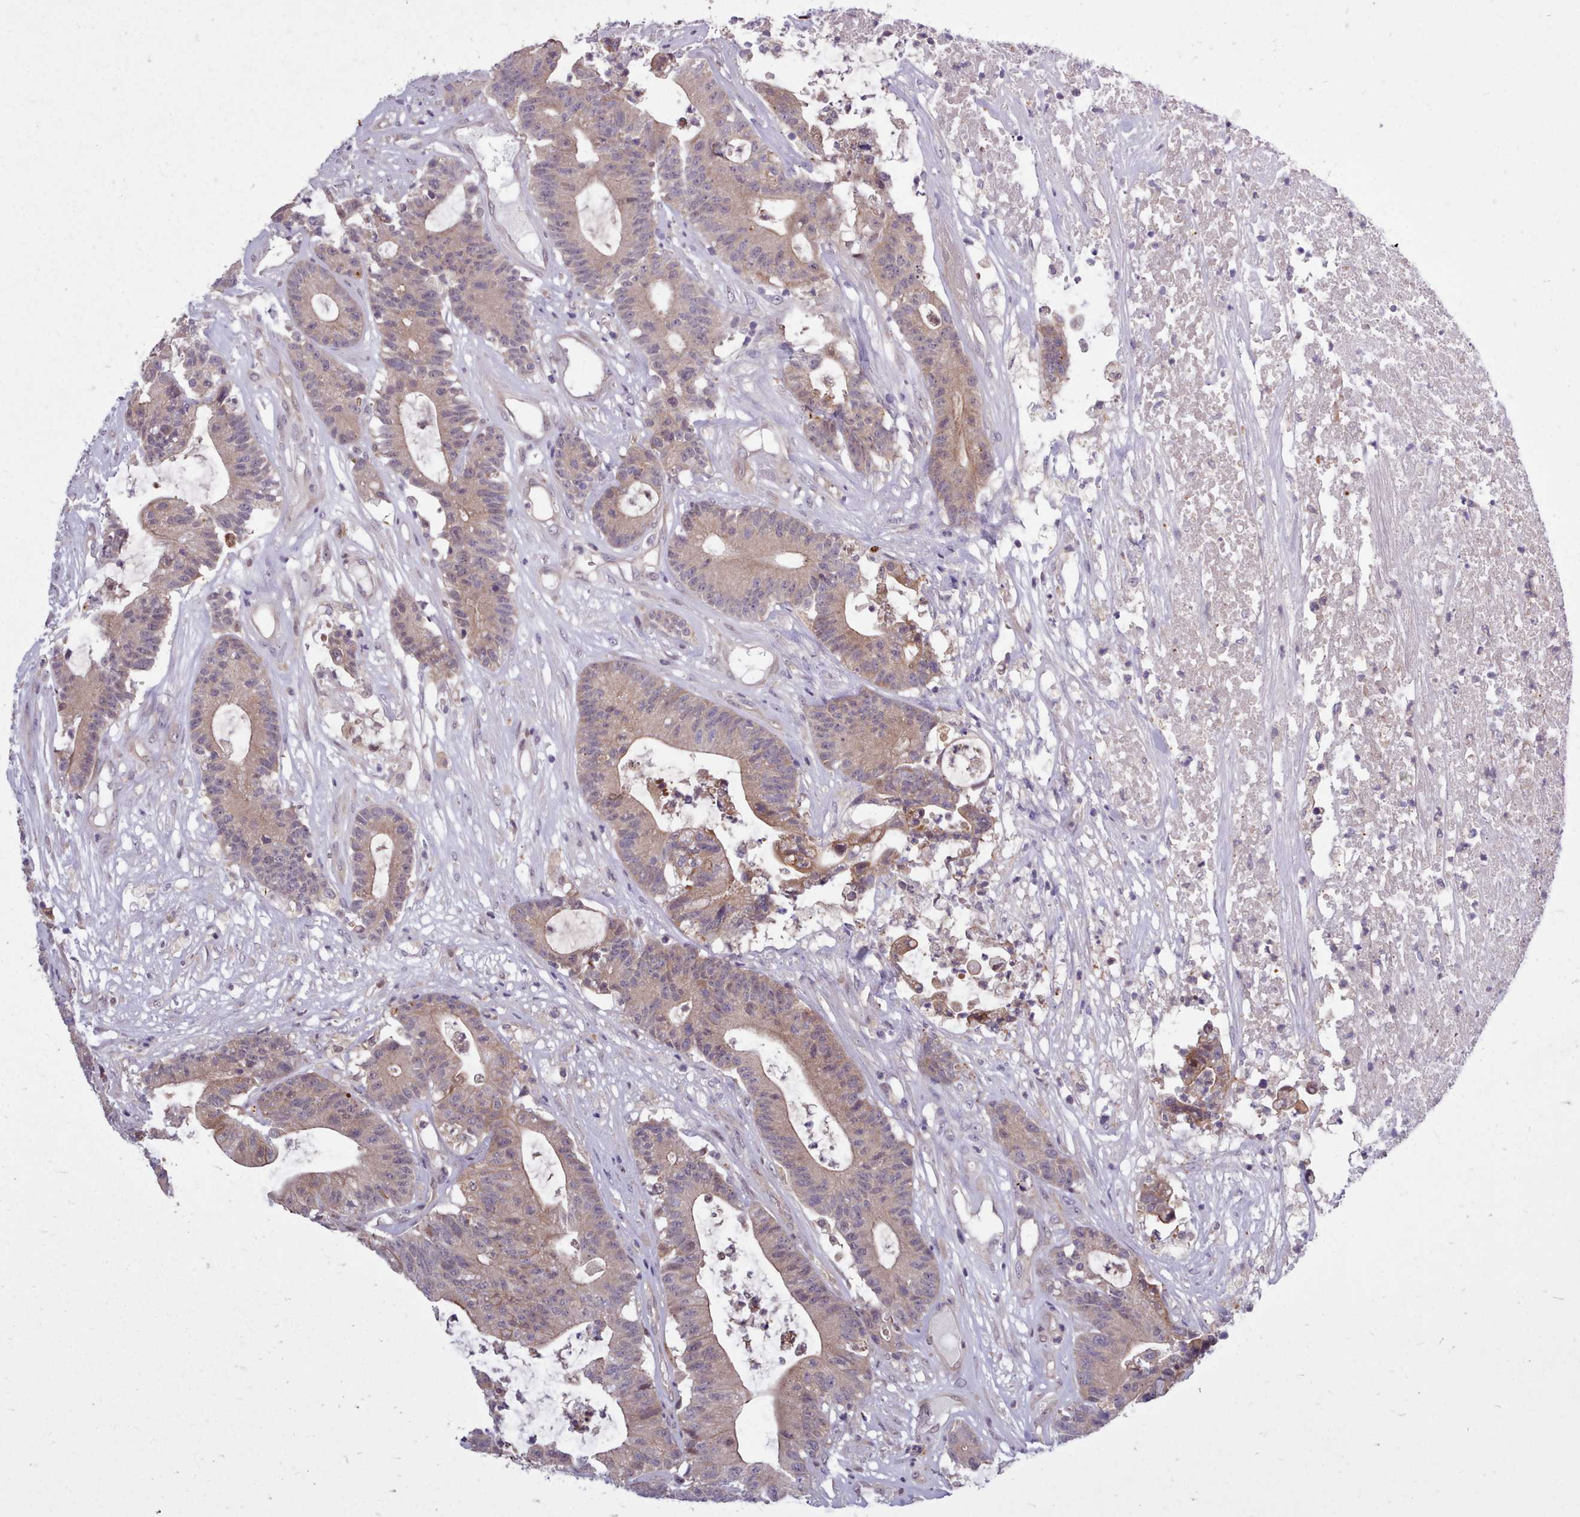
{"staining": {"intensity": "weak", "quantity": "25%-75%", "location": "cytoplasmic/membranous"}, "tissue": "colorectal cancer", "cell_type": "Tumor cells", "image_type": "cancer", "snomed": [{"axis": "morphology", "description": "Adenocarcinoma, NOS"}, {"axis": "topography", "description": "Colon"}], "caption": "Human colorectal cancer (adenocarcinoma) stained for a protein (brown) displays weak cytoplasmic/membranous positive positivity in approximately 25%-75% of tumor cells.", "gene": "AHCY", "patient": {"sex": "female", "age": 84}}